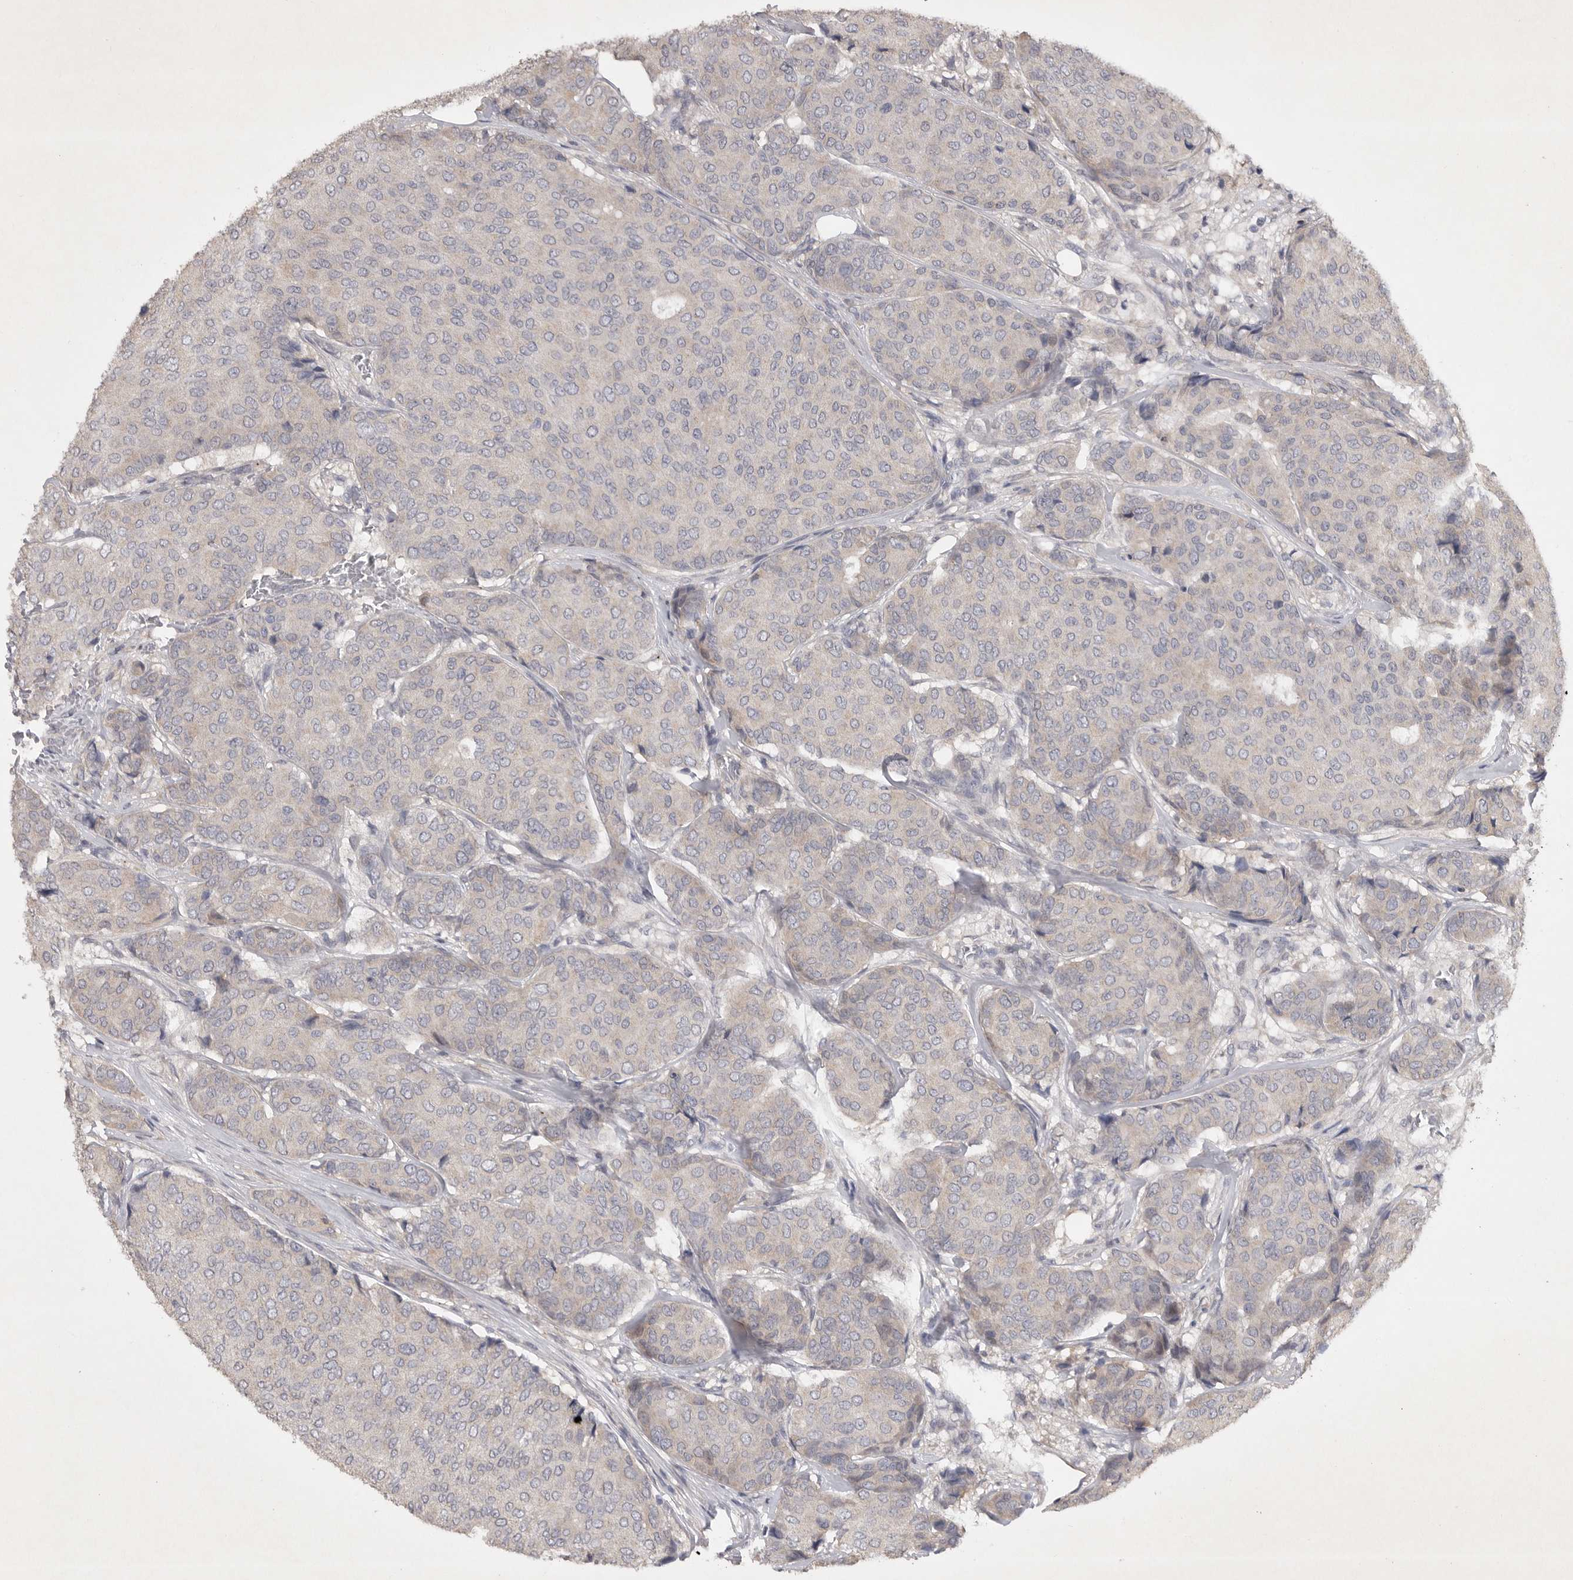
{"staining": {"intensity": "negative", "quantity": "none", "location": "none"}, "tissue": "breast cancer", "cell_type": "Tumor cells", "image_type": "cancer", "snomed": [{"axis": "morphology", "description": "Duct carcinoma"}, {"axis": "topography", "description": "Breast"}], "caption": "This micrograph is of invasive ductal carcinoma (breast) stained with IHC to label a protein in brown with the nuclei are counter-stained blue. There is no expression in tumor cells.", "gene": "EDEM3", "patient": {"sex": "female", "age": 75}}